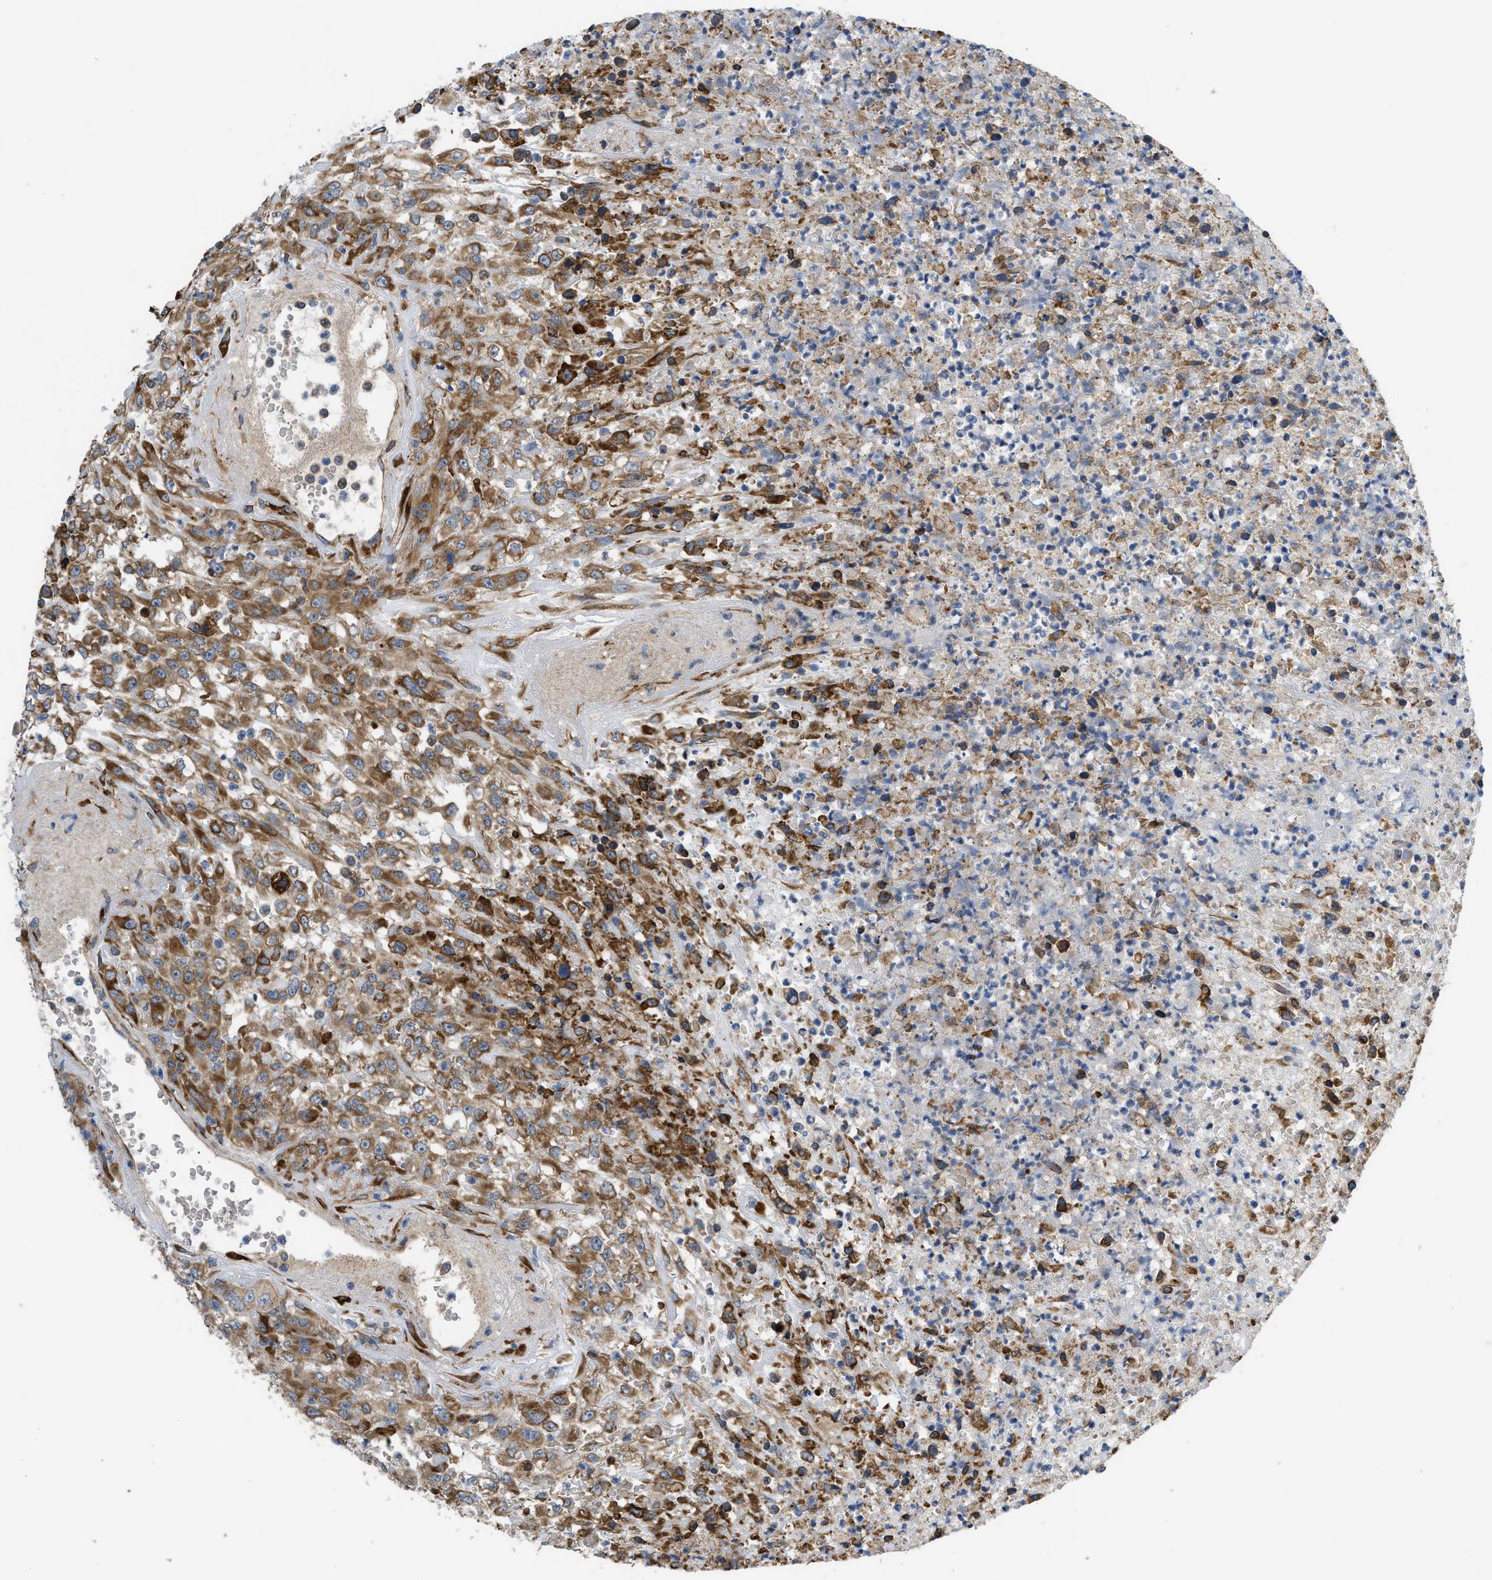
{"staining": {"intensity": "moderate", "quantity": ">75%", "location": "cytoplasmic/membranous"}, "tissue": "urothelial cancer", "cell_type": "Tumor cells", "image_type": "cancer", "snomed": [{"axis": "morphology", "description": "Urothelial carcinoma, High grade"}, {"axis": "topography", "description": "Urinary bladder"}], "caption": "Urothelial carcinoma (high-grade) tissue shows moderate cytoplasmic/membranous positivity in about >75% of tumor cells The staining was performed using DAB (3,3'-diaminobenzidine), with brown indicating positive protein expression. Nuclei are stained blue with hematoxylin.", "gene": "MYO10", "patient": {"sex": "male", "age": 46}}